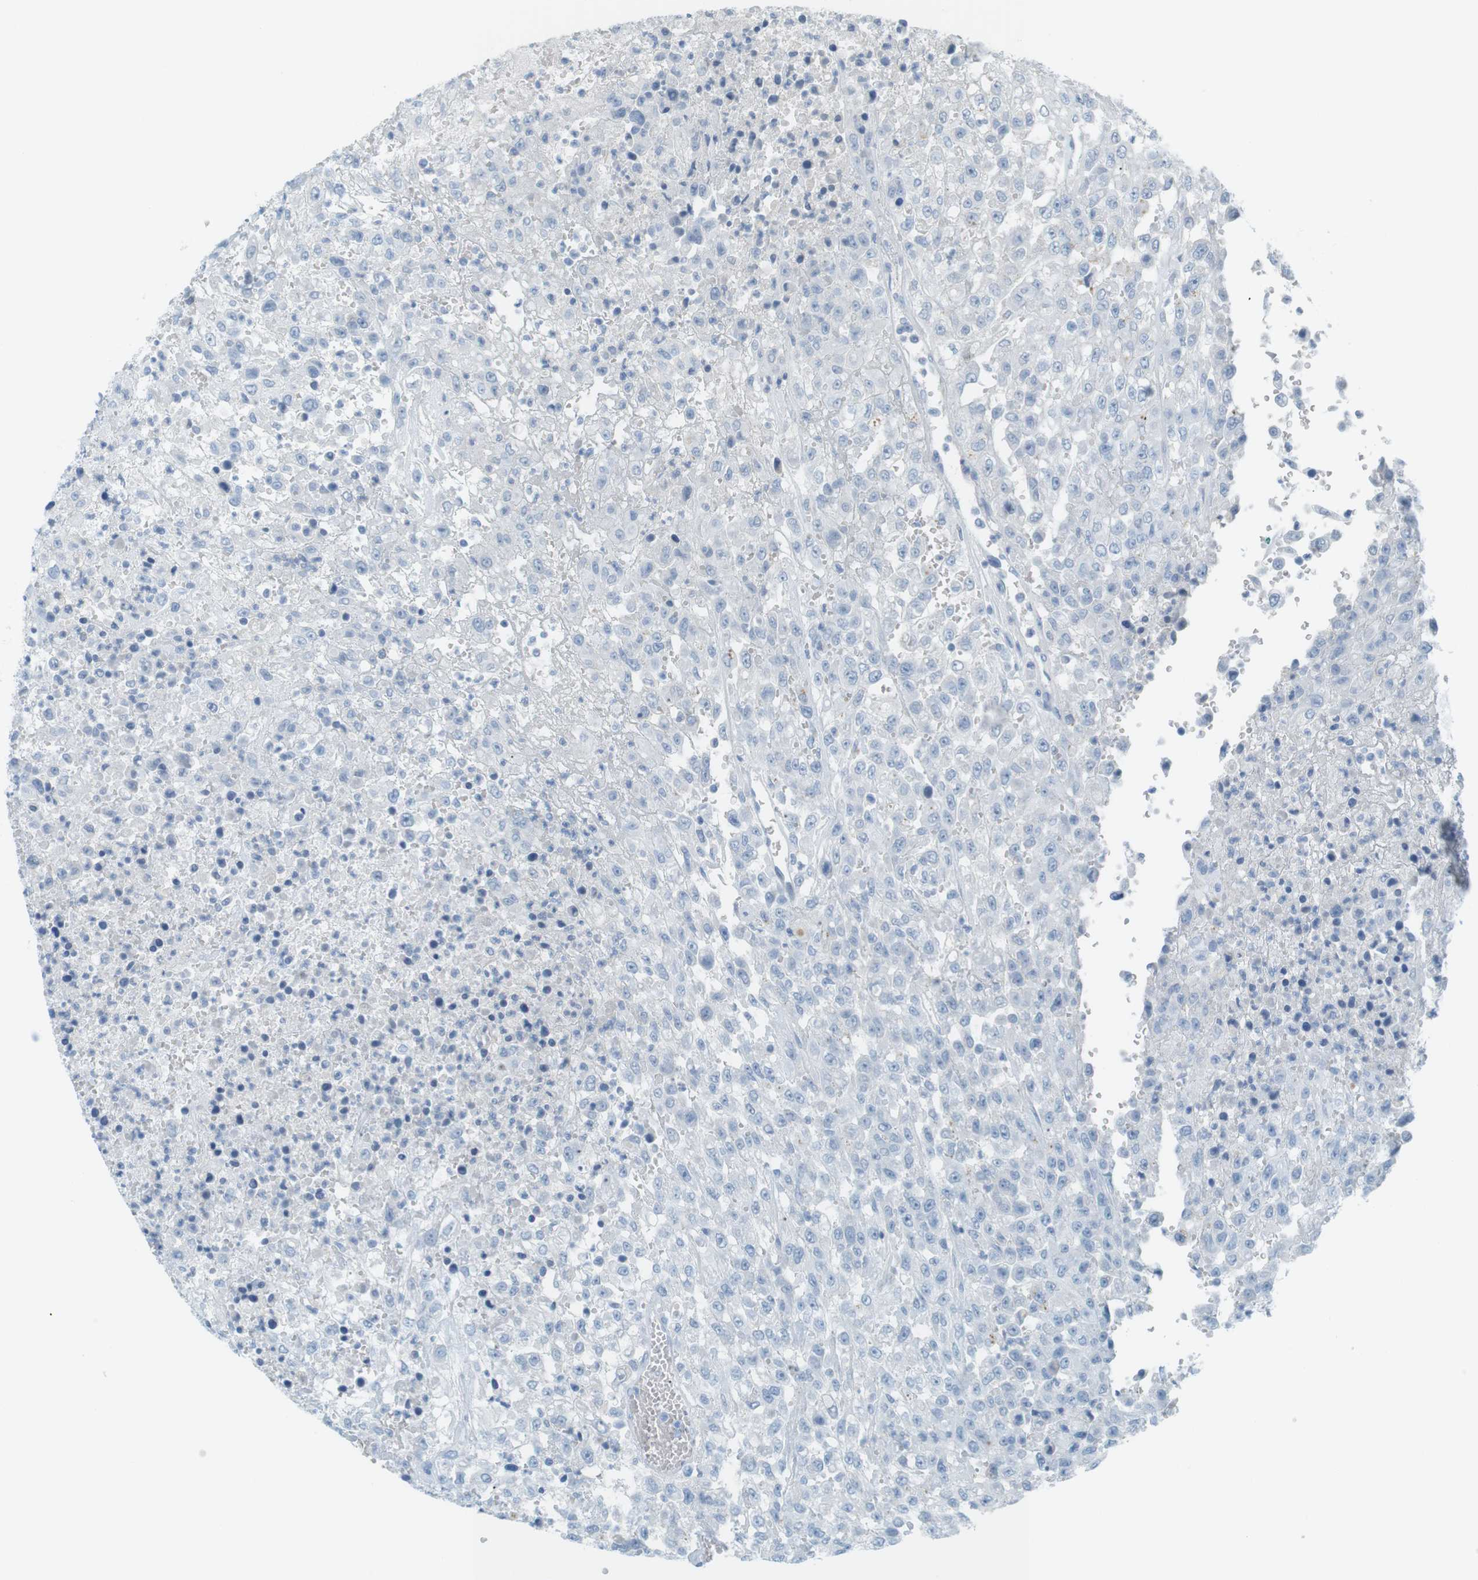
{"staining": {"intensity": "negative", "quantity": "none", "location": "none"}, "tissue": "urothelial cancer", "cell_type": "Tumor cells", "image_type": "cancer", "snomed": [{"axis": "morphology", "description": "Urothelial carcinoma, High grade"}, {"axis": "topography", "description": "Urinary bladder"}], "caption": "High-grade urothelial carcinoma was stained to show a protein in brown. There is no significant expression in tumor cells. (DAB (3,3'-diaminobenzidine) IHC visualized using brightfield microscopy, high magnification).", "gene": "AZGP1", "patient": {"sex": "male", "age": 46}}